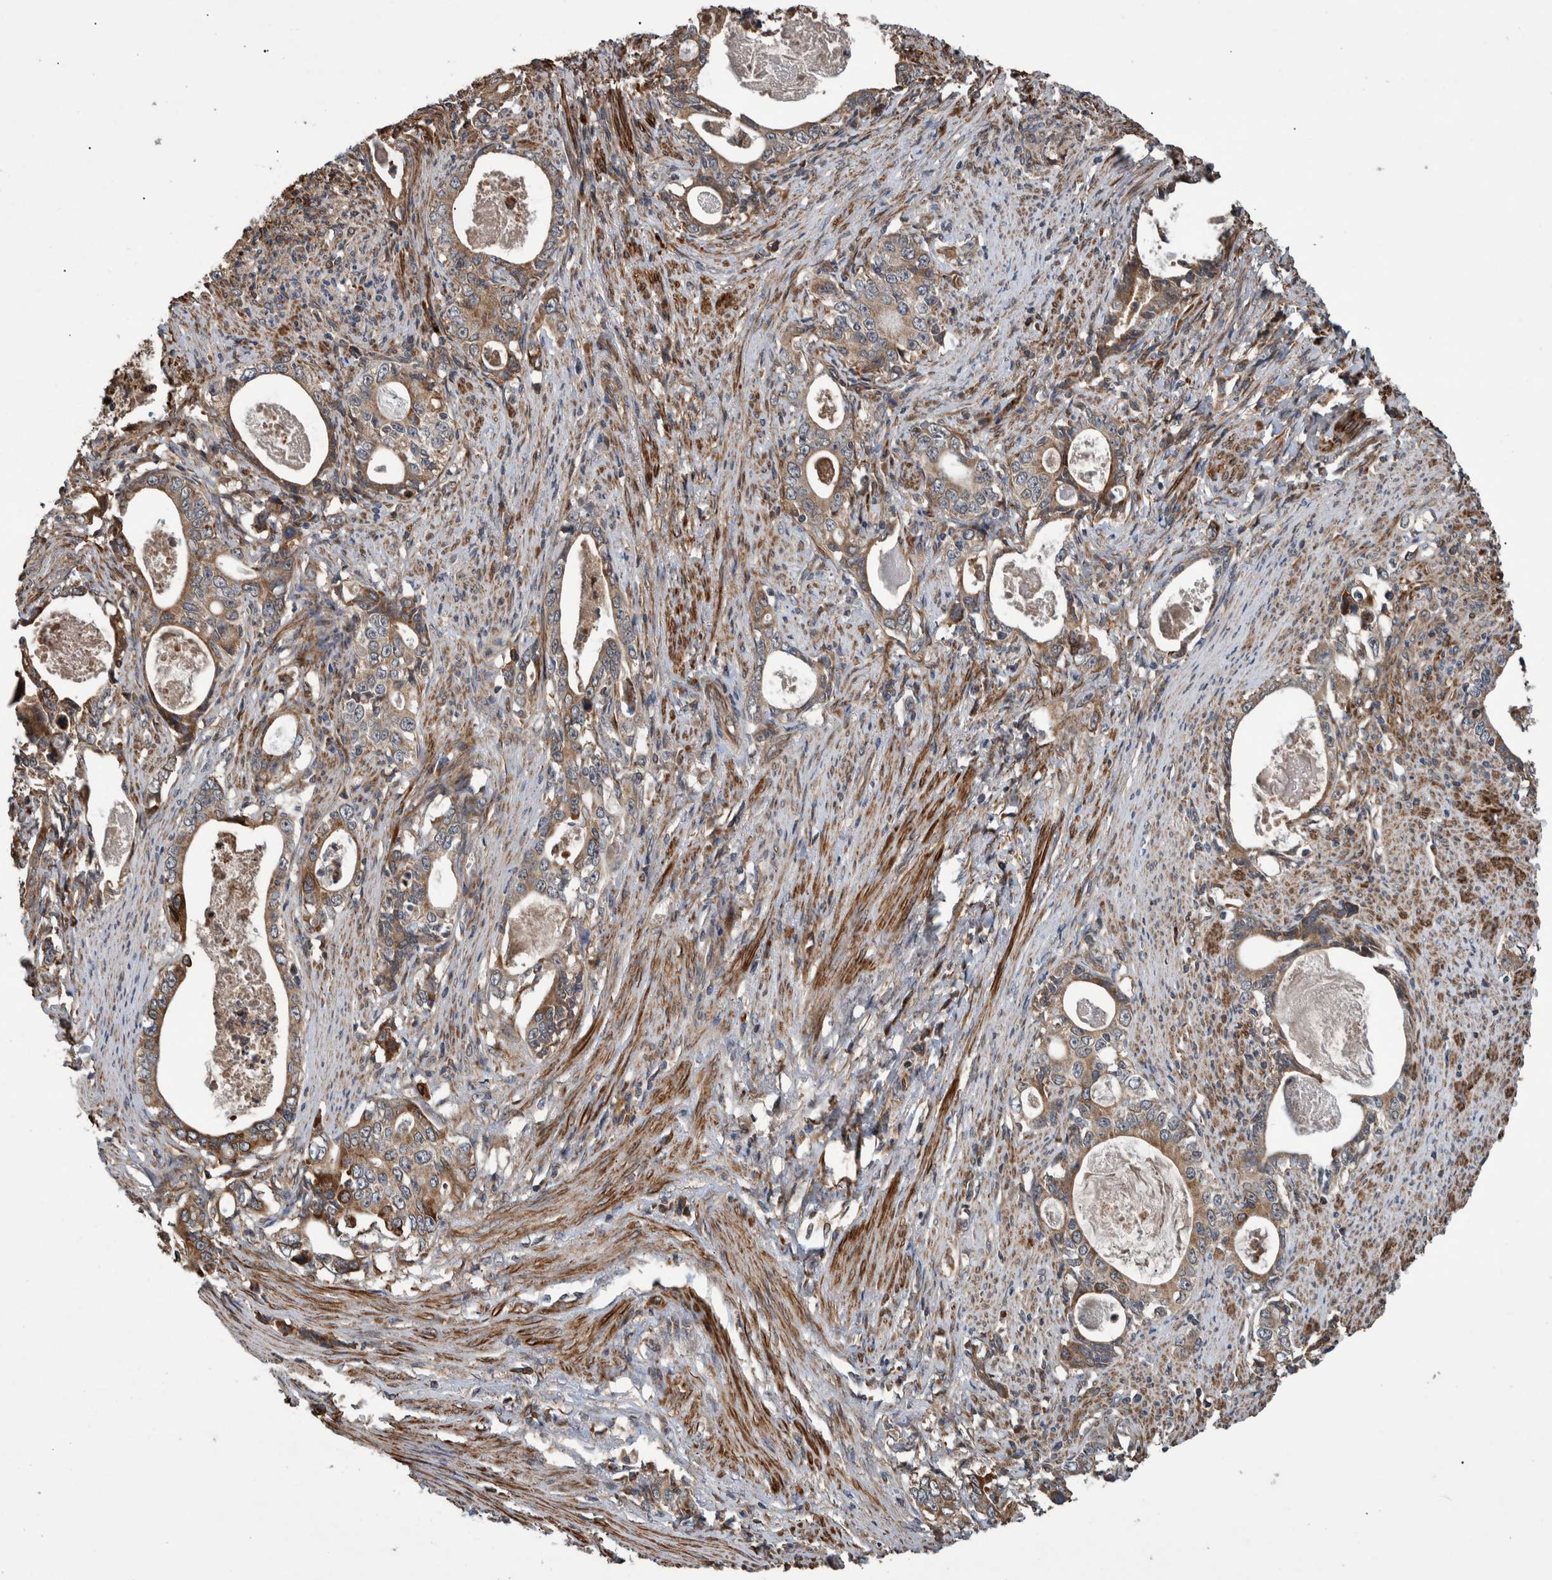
{"staining": {"intensity": "weak", "quantity": ">75%", "location": "cytoplasmic/membranous"}, "tissue": "stomach cancer", "cell_type": "Tumor cells", "image_type": "cancer", "snomed": [{"axis": "morphology", "description": "Adenocarcinoma, NOS"}, {"axis": "topography", "description": "Stomach, lower"}], "caption": "The histopathology image exhibits staining of stomach adenocarcinoma, revealing weak cytoplasmic/membranous protein staining (brown color) within tumor cells.", "gene": "B3GNTL1", "patient": {"sex": "female", "age": 72}}